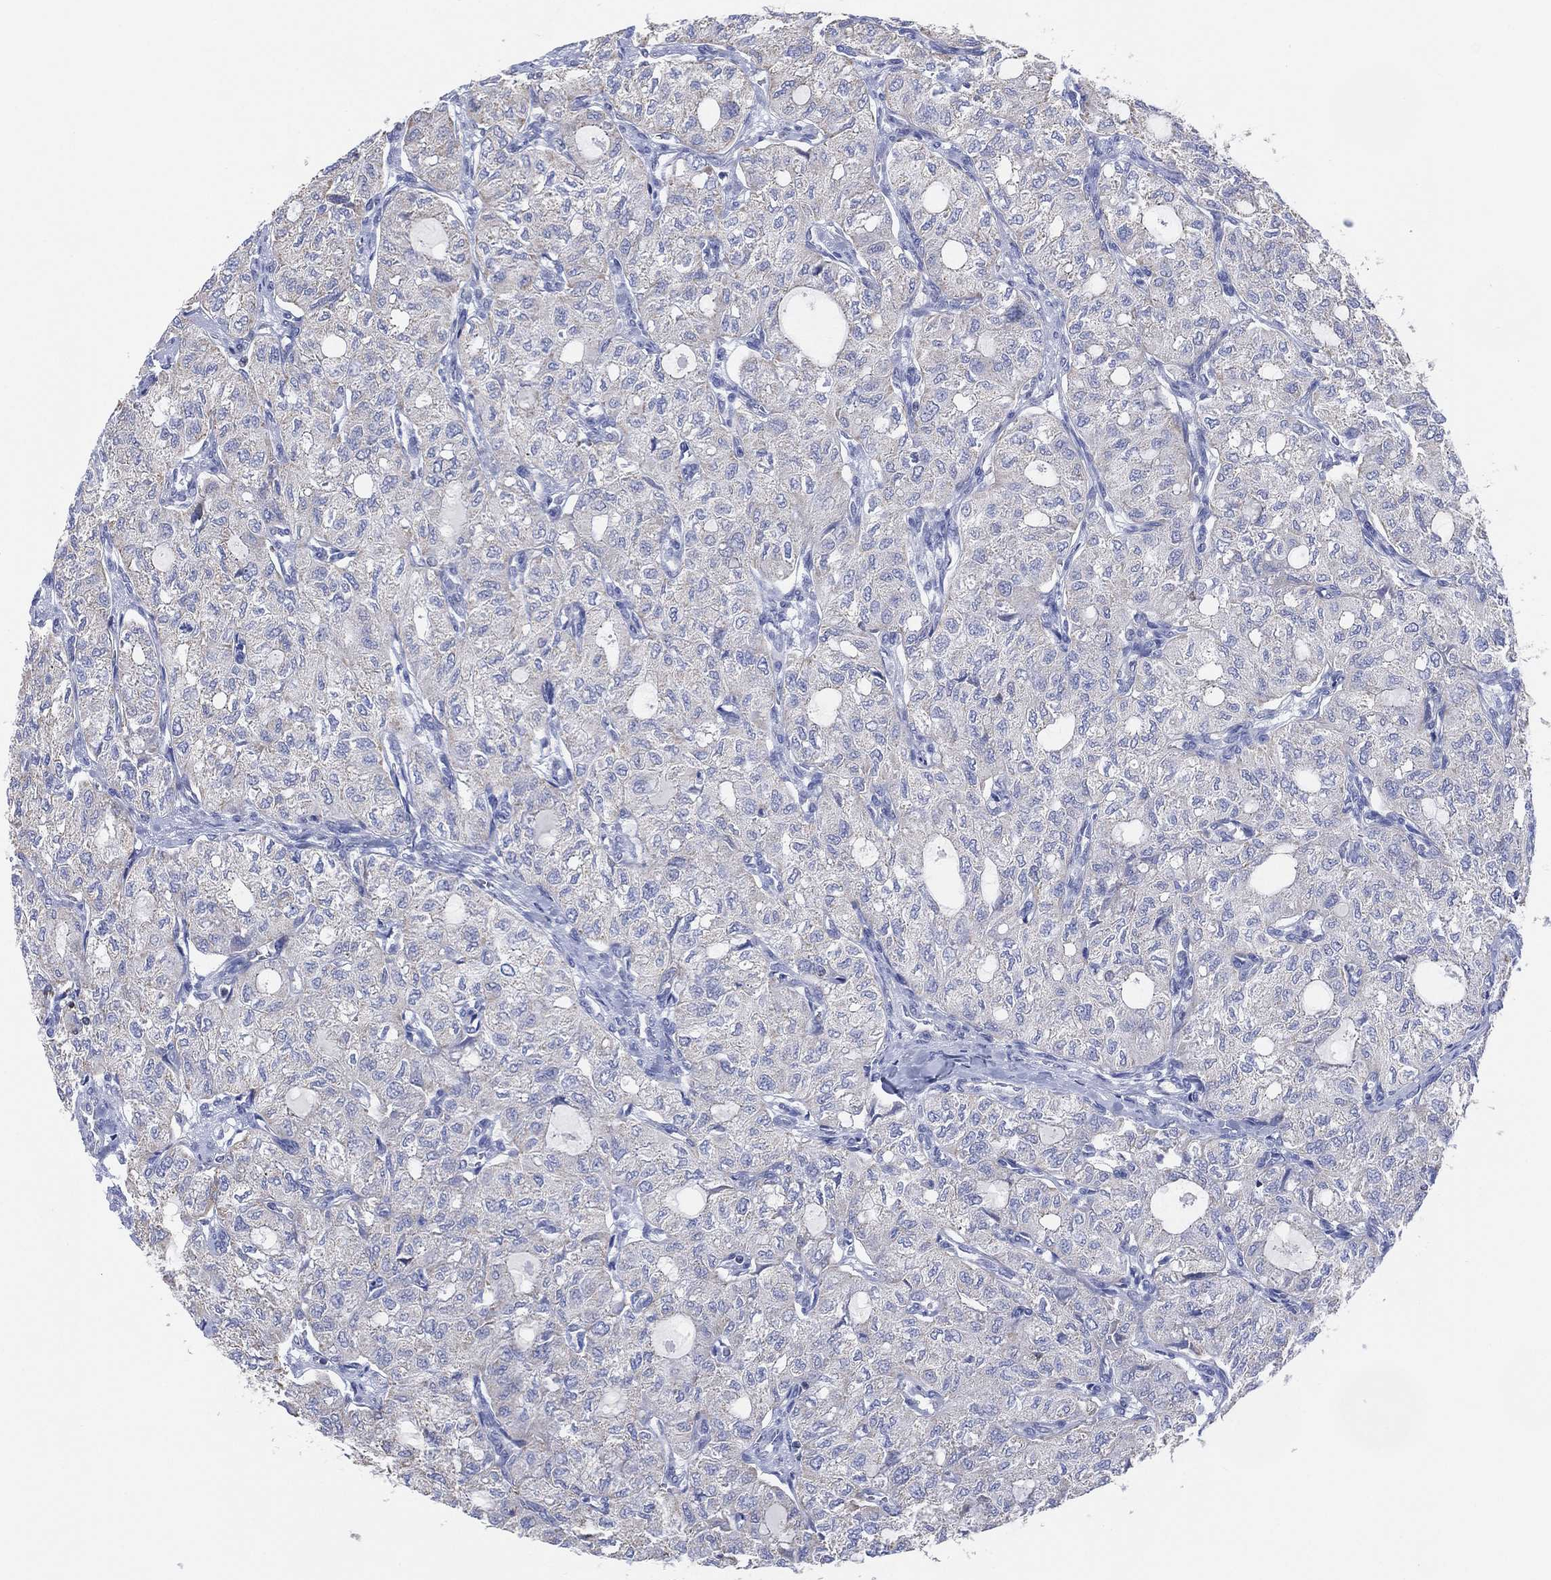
{"staining": {"intensity": "negative", "quantity": "none", "location": "none"}, "tissue": "thyroid cancer", "cell_type": "Tumor cells", "image_type": "cancer", "snomed": [{"axis": "morphology", "description": "Follicular adenoma carcinoma, NOS"}, {"axis": "topography", "description": "Thyroid gland"}], "caption": "The histopathology image displays no staining of tumor cells in thyroid cancer (follicular adenoma carcinoma).", "gene": "CFTR", "patient": {"sex": "male", "age": 75}}